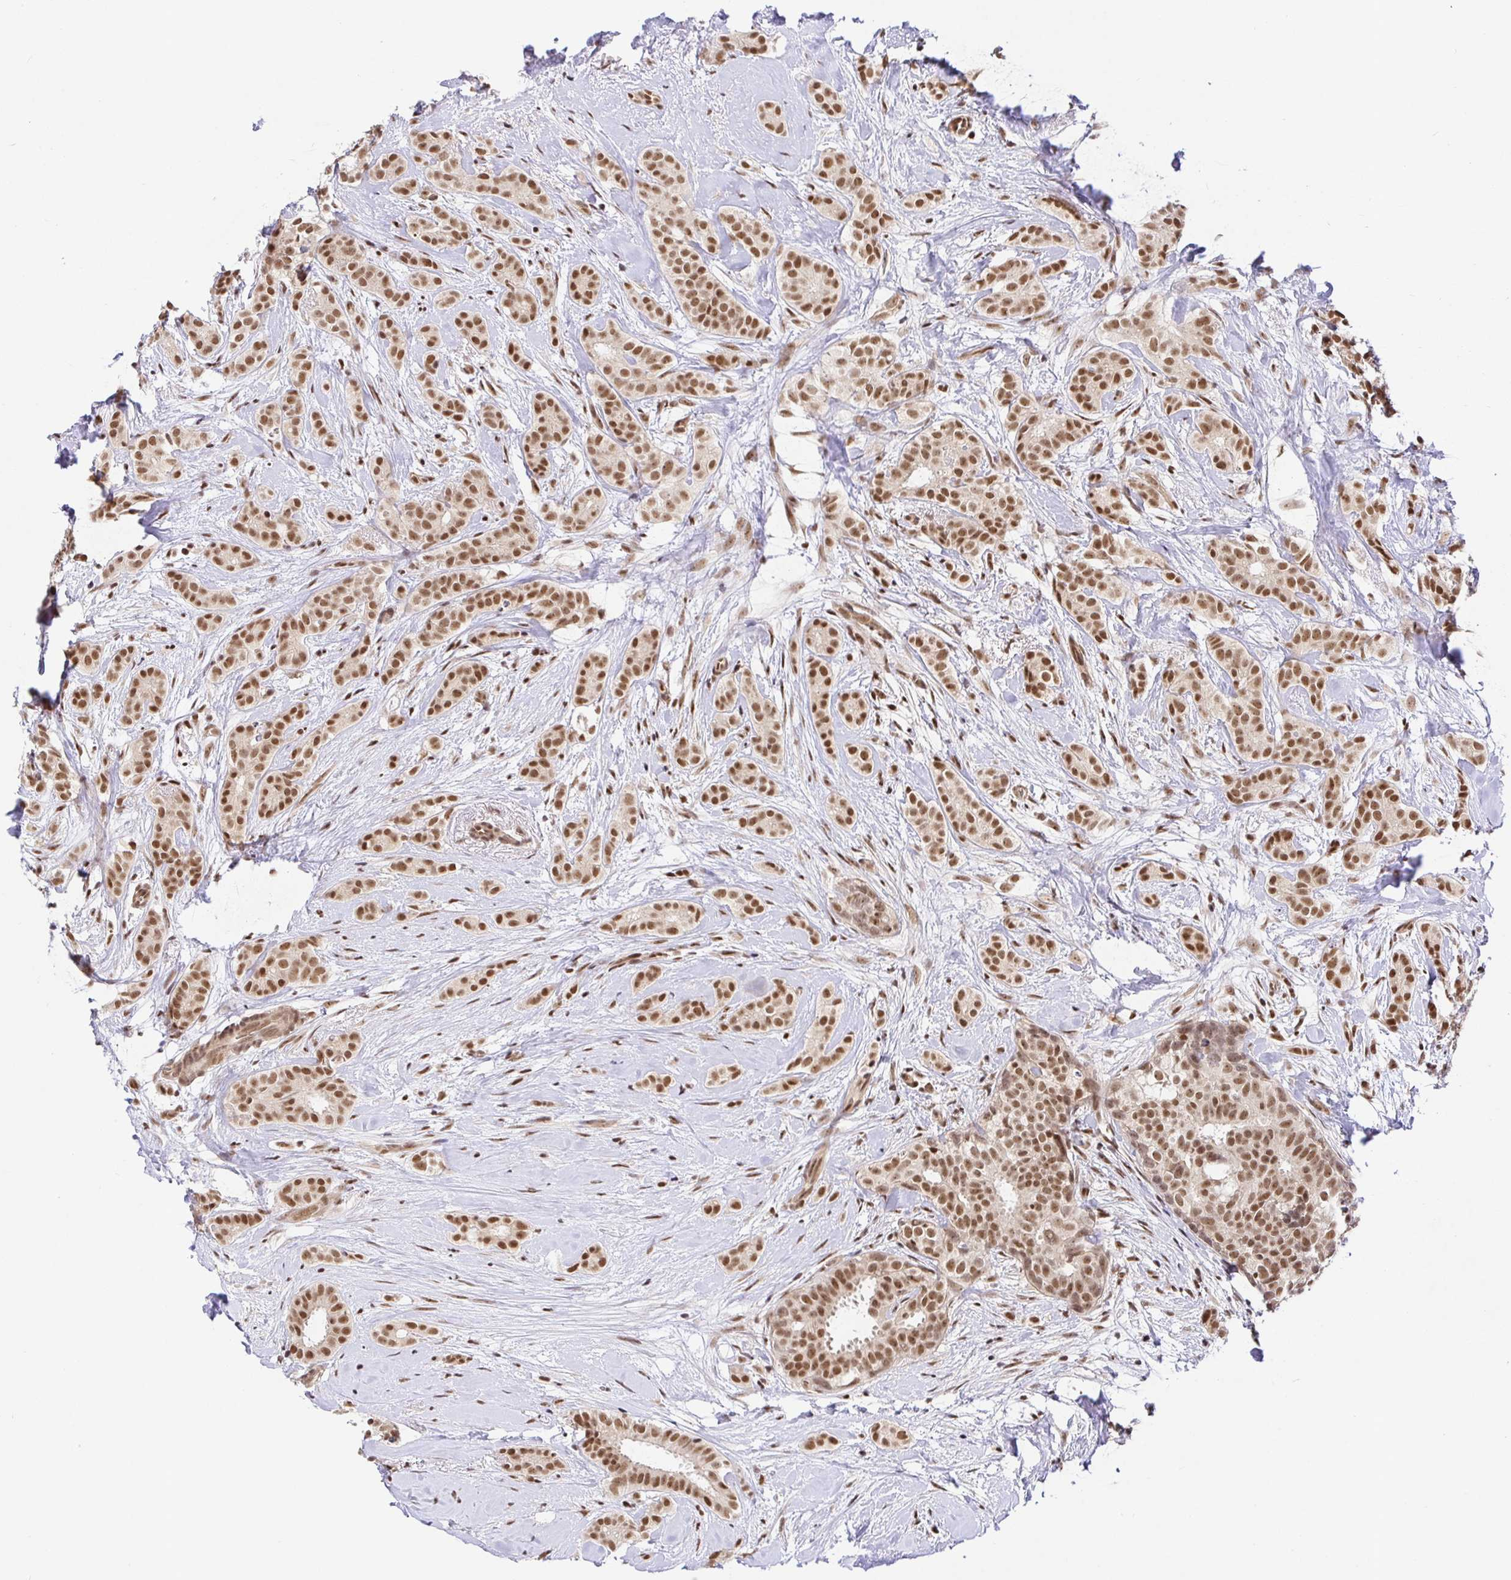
{"staining": {"intensity": "moderate", "quantity": ">75%", "location": "nuclear"}, "tissue": "breast cancer", "cell_type": "Tumor cells", "image_type": "cancer", "snomed": [{"axis": "morphology", "description": "Duct carcinoma"}, {"axis": "topography", "description": "Breast"}], "caption": "Immunohistochemical staining of intraductal carcinoma (breast) displays medium levels of moderate nuclear staining in approximately >75% of tumor cells.", "gene": "USF1", "patient": {"sex": "female", "age": 65}}